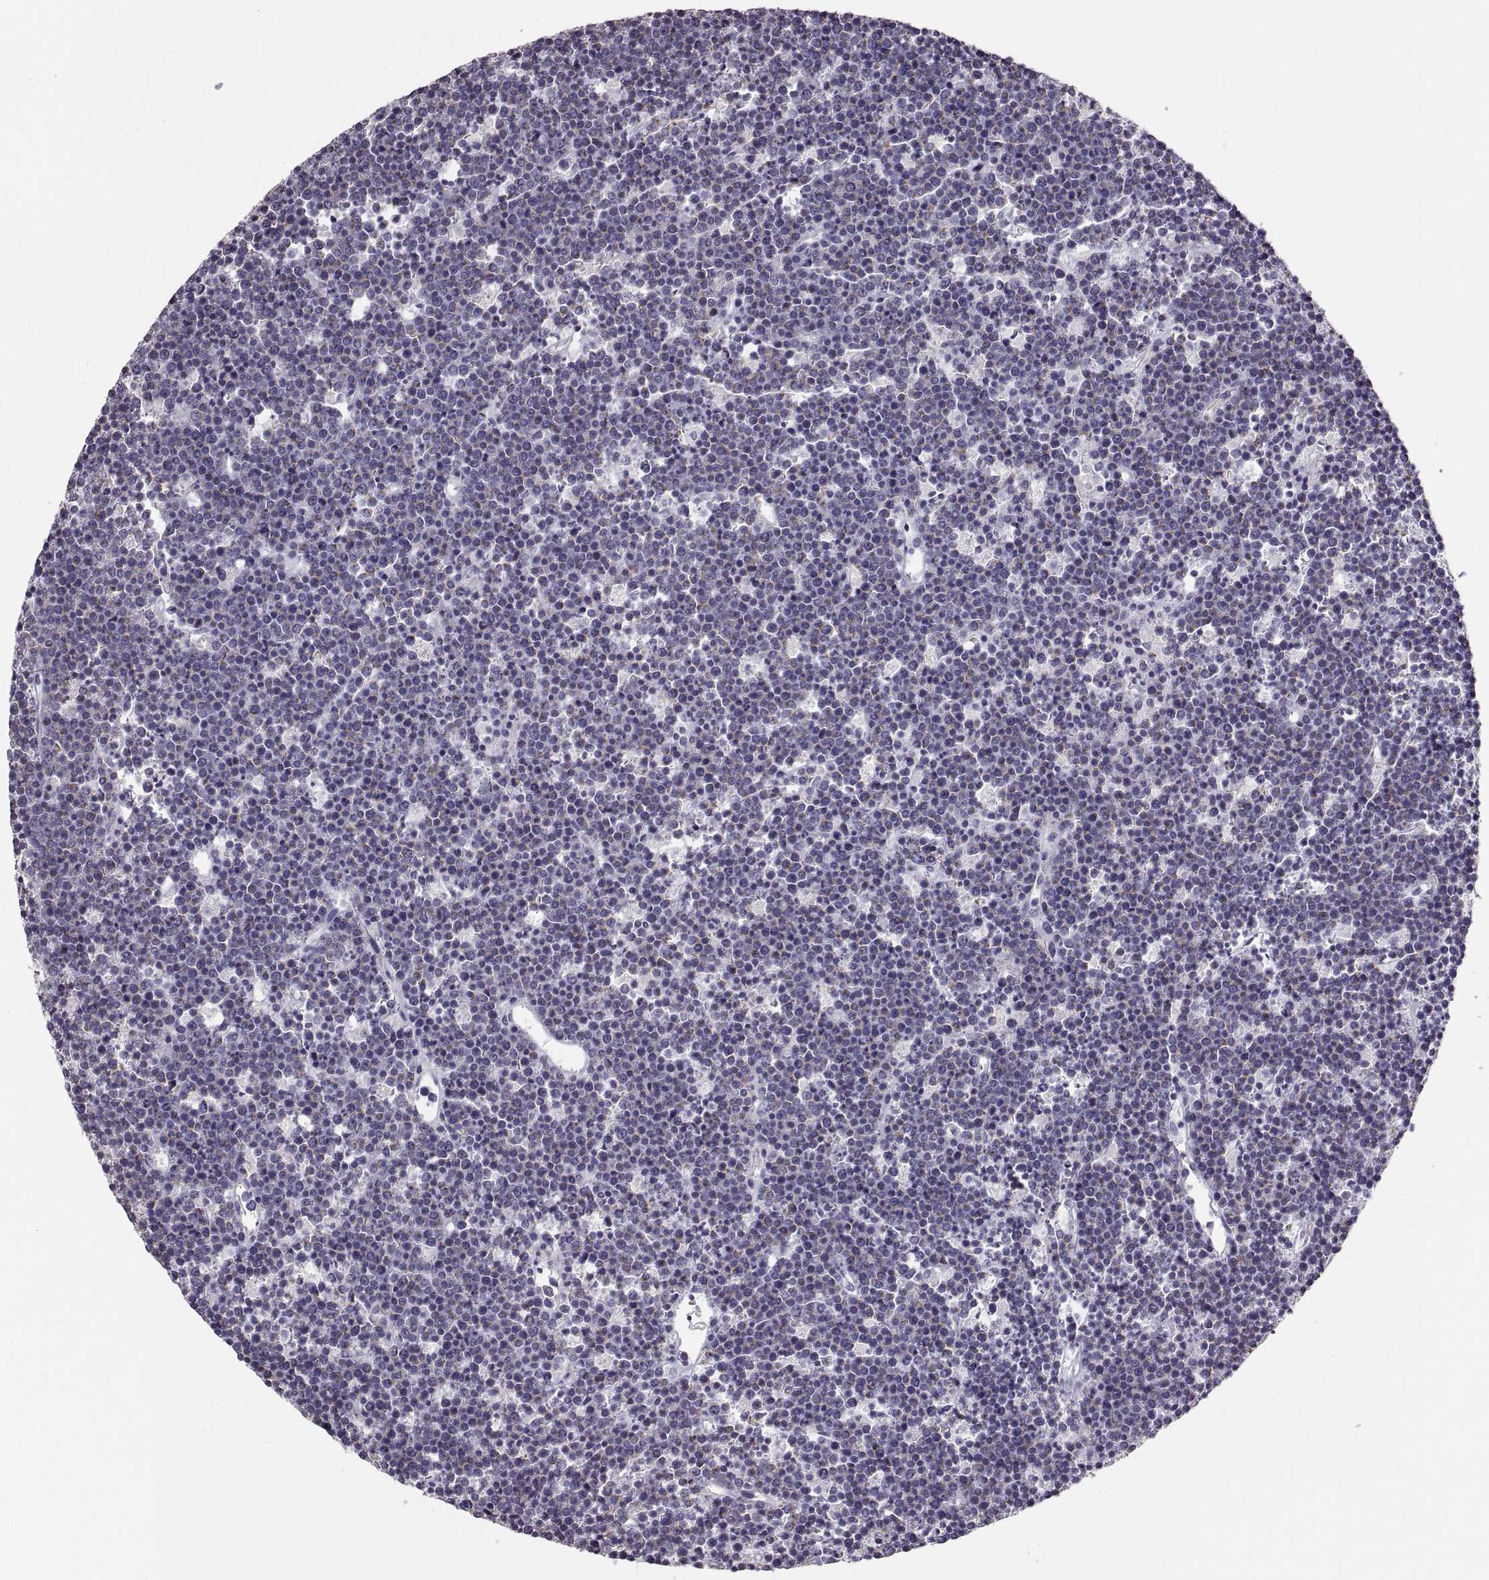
{"staining": {"intensity": "negative", "quantity": "none", "location": "none"}, "tissue": "lymphoma", "cell_type": "Tumor cells", "image_type": "cancer", "snomed": [{"axis": "morphology", "description": "Malignant lymphoma, non-Hodgkin's type, High grade"}, {"axis": "topography", "description": "Ovary"}], "caption": "Immunohistochemical staining of lymphoma demonstrates no significant expression in tumor cells.", "gene": "RDH13", "patient": {"sex": "female", "age": 56}}